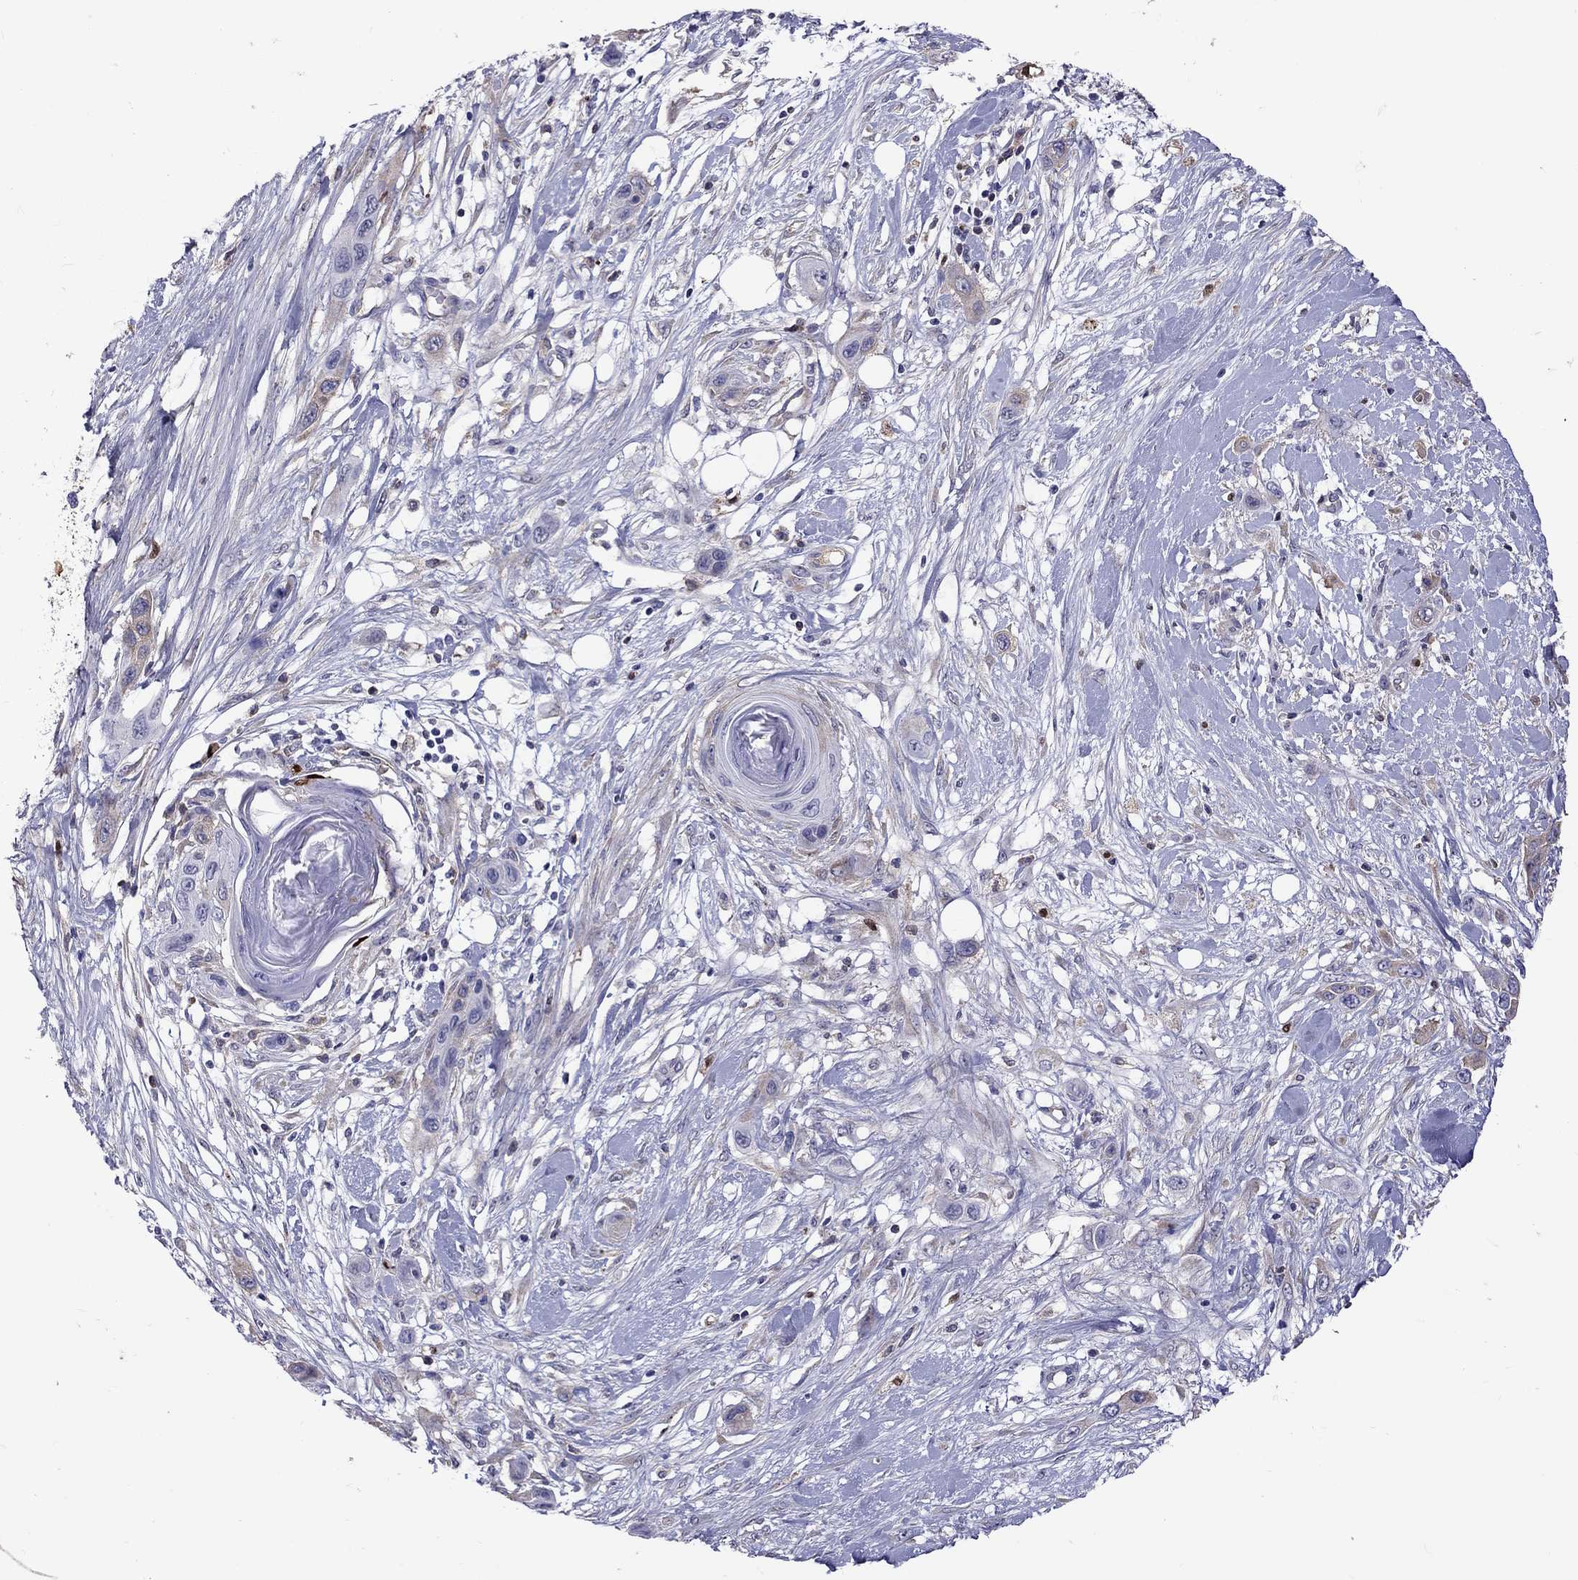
{"staining": {"intensity": "weak", "quantity": ">75%", "location": "cytoplasmic/membranous"}, "tissue": "skin cancer", "cell_type": "Tumor cells", "image_type": "cancer", "snomed": [{"axis": "morphology", "description": "Squamous cell carcinoma, NOS"}, {"axis": "topography", "description": "Skin"}], "caption": "DAB immunohistochemical staining of human skin cancer reveals weak cytoplasmic/membranous protein positivity in approximately >75% of tumor cells.", "gene": "SERPINA3", "patient": {"sex": "male", "age": 79}}